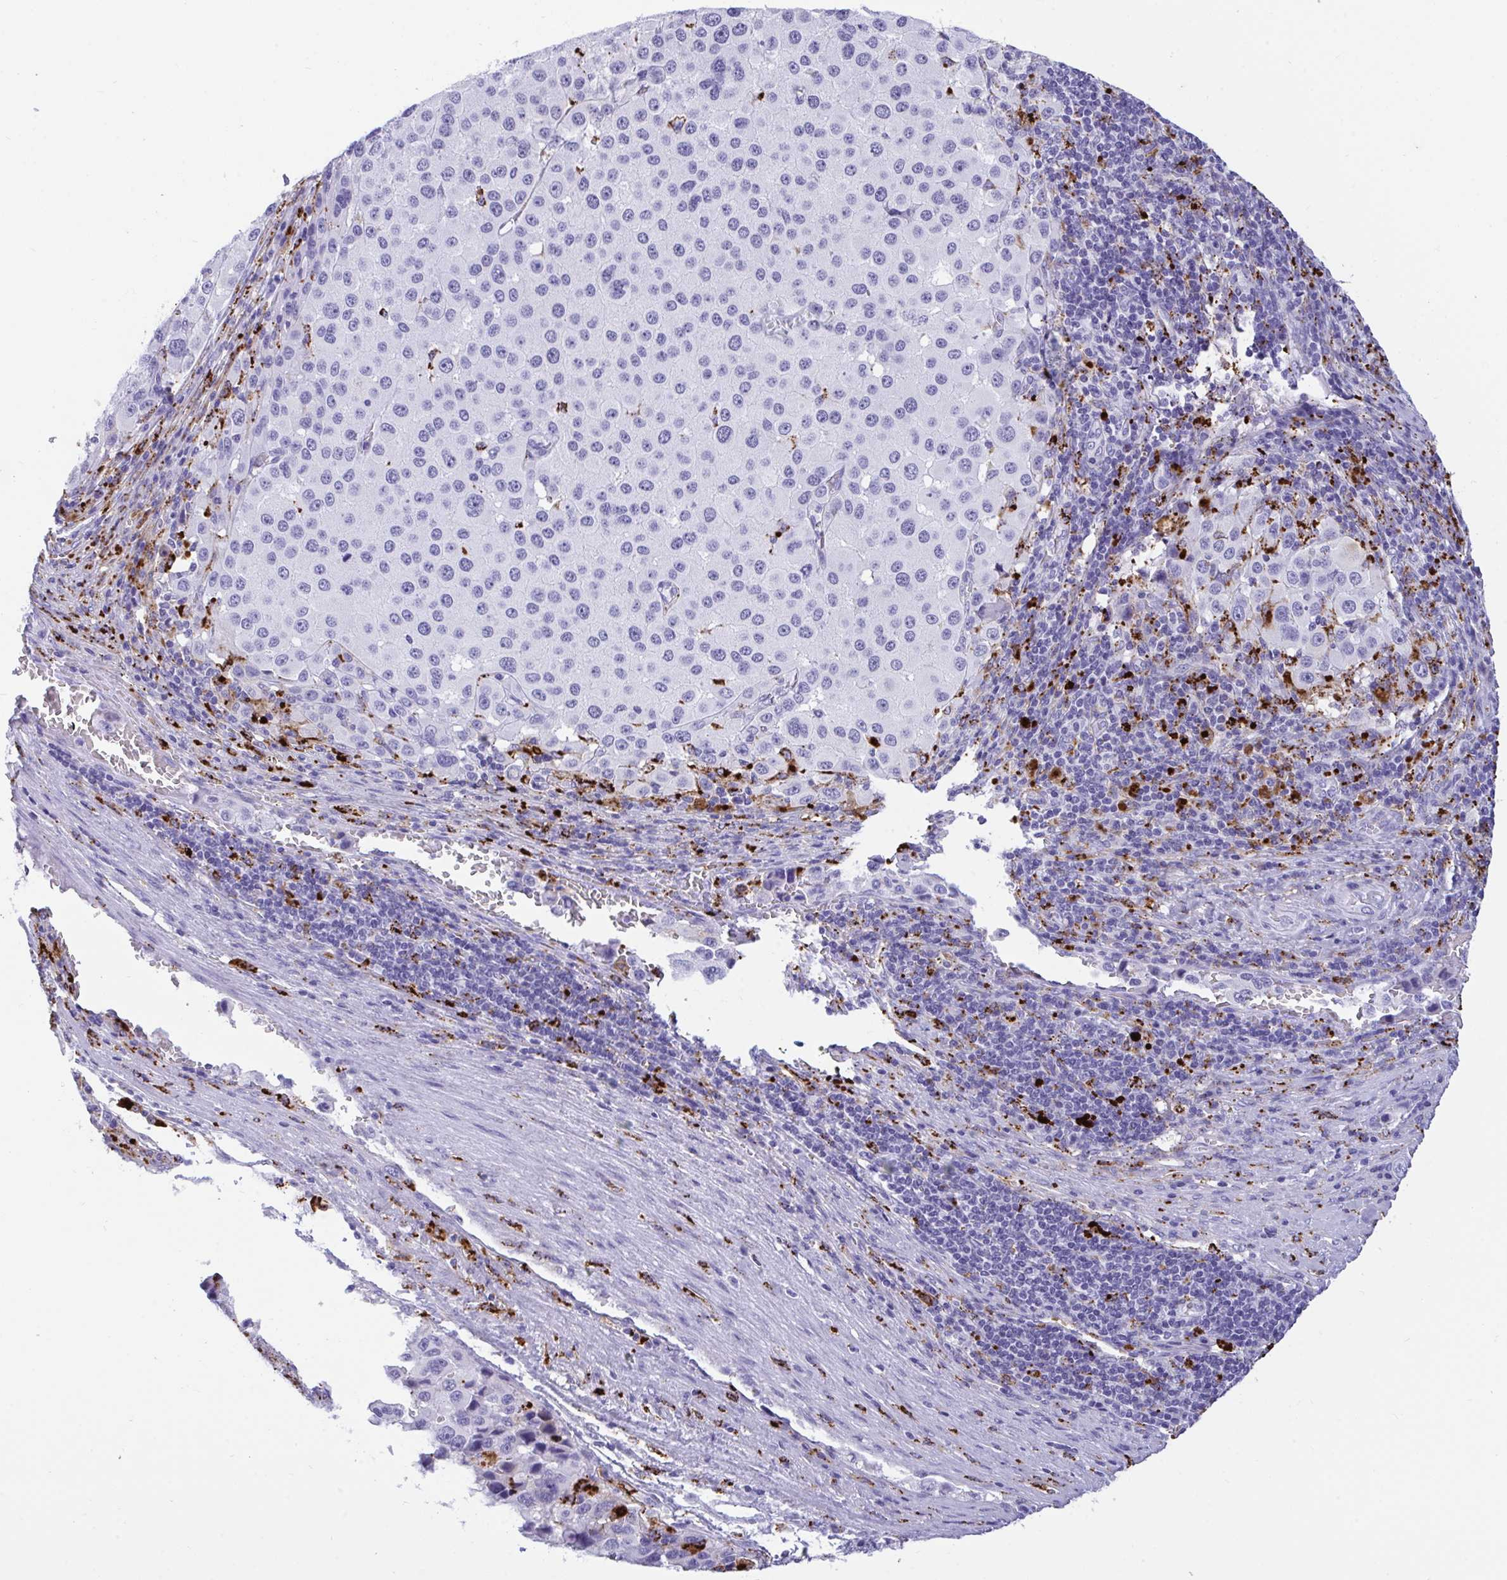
{"staining": {"intensity": "negative", "quantity": "none", "location": "none"}, "tissue": "melanoma", "cell_type": "Tumor cells", "image_type": "cancer", "snomed": [{"axis": "morphology", "description": "Malignant melanoma, Metastatic site"}, {"axis": "topography", "description": "Lymph node"}], "caption": "A photomicrograph of melanoma stained for a protein exhibits no brown staining in tumor cells.", "gene": "CPVL", "patient": {"sex": "female", "age": 65}}